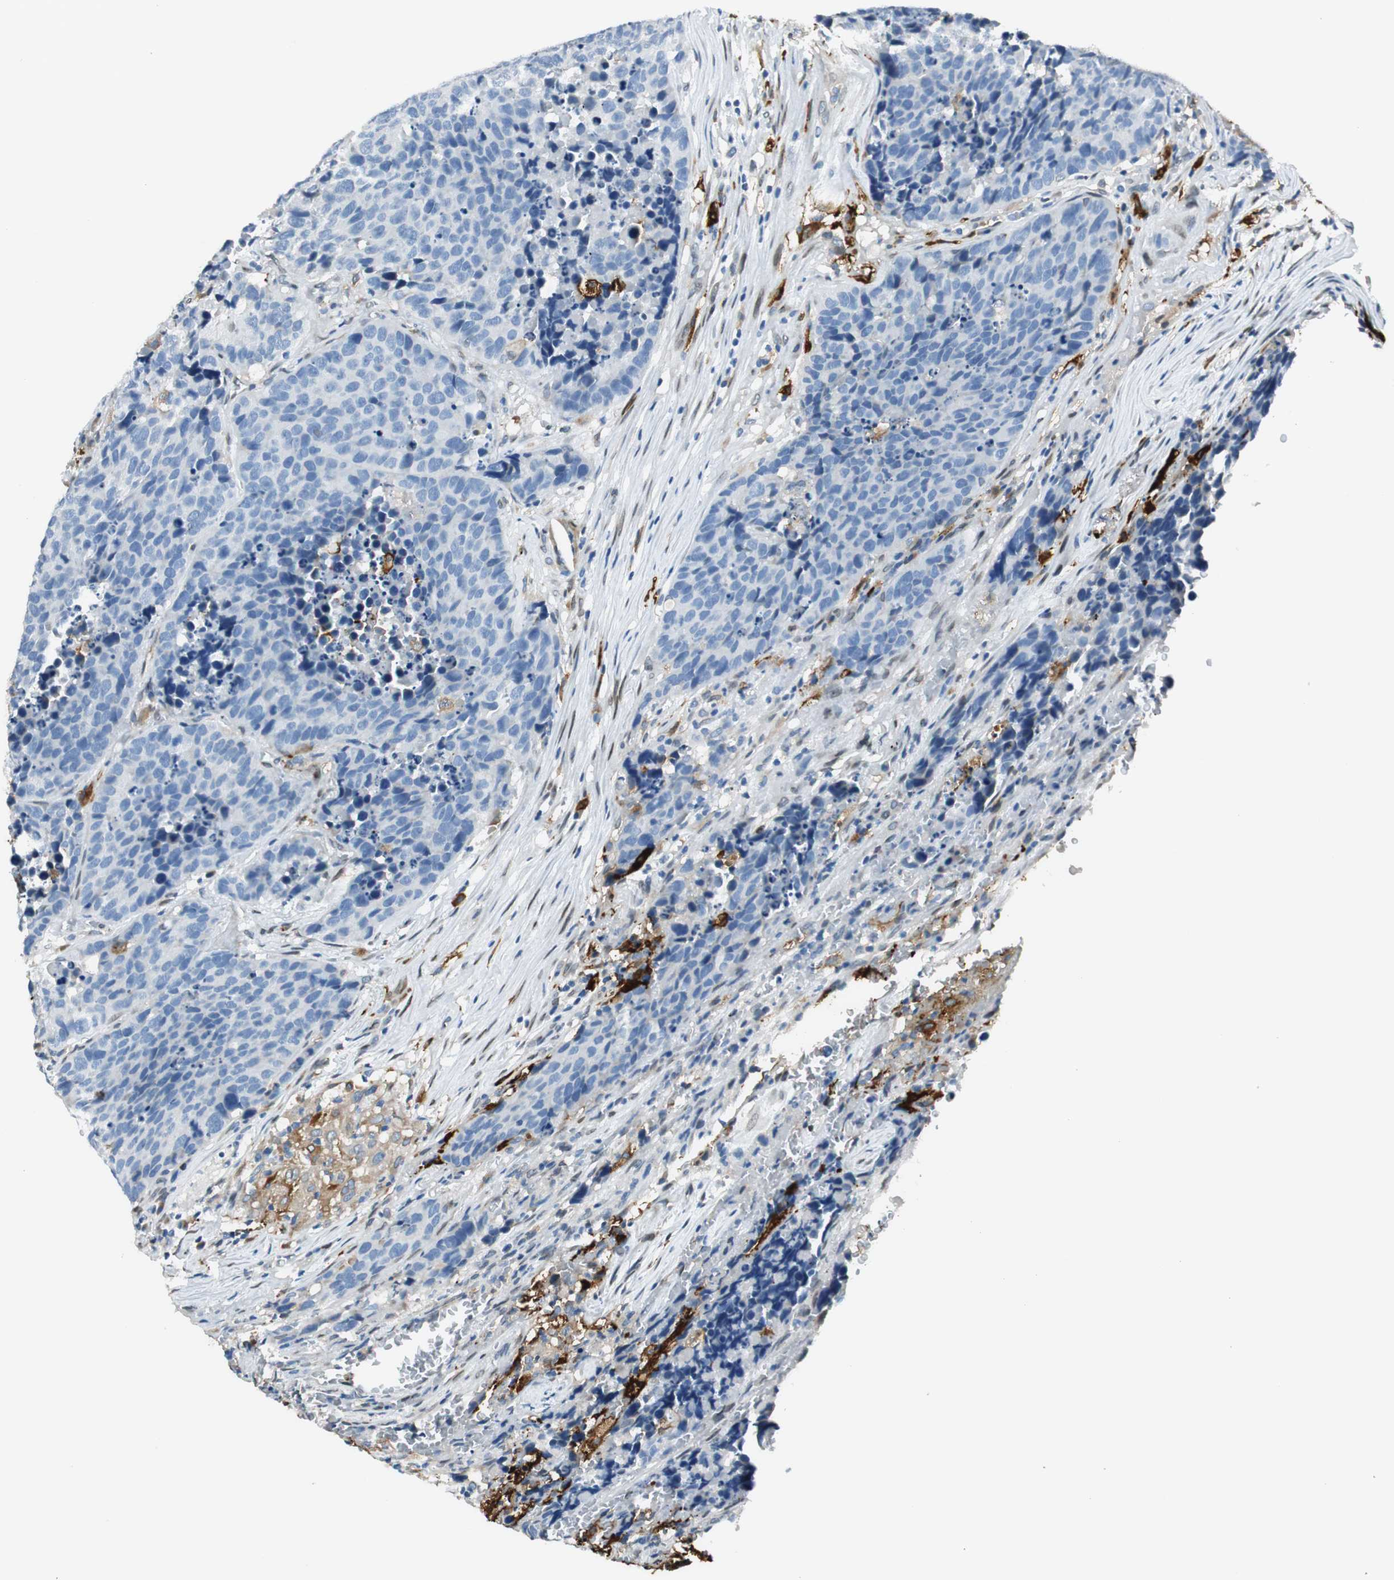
{"staining": {"intensity": "negative", "quantity": "none", "location": "none"}, "tissue": "carcinoid", "cell_type": "Tumor cells", "image_type": "cancer", "snomed": [{"axis": "morphology", "description": "Carcinoid, malignant, NOS"}, {"axis": "topography", "description": "Lung"}], "caption": "A high-resolution image shows immunohistochemistry staining of carcinoid, which demonstrates no significant expression in tumor cells.", "gene": "TMEM260", "patient": {"sex": "male", "age": 60}}